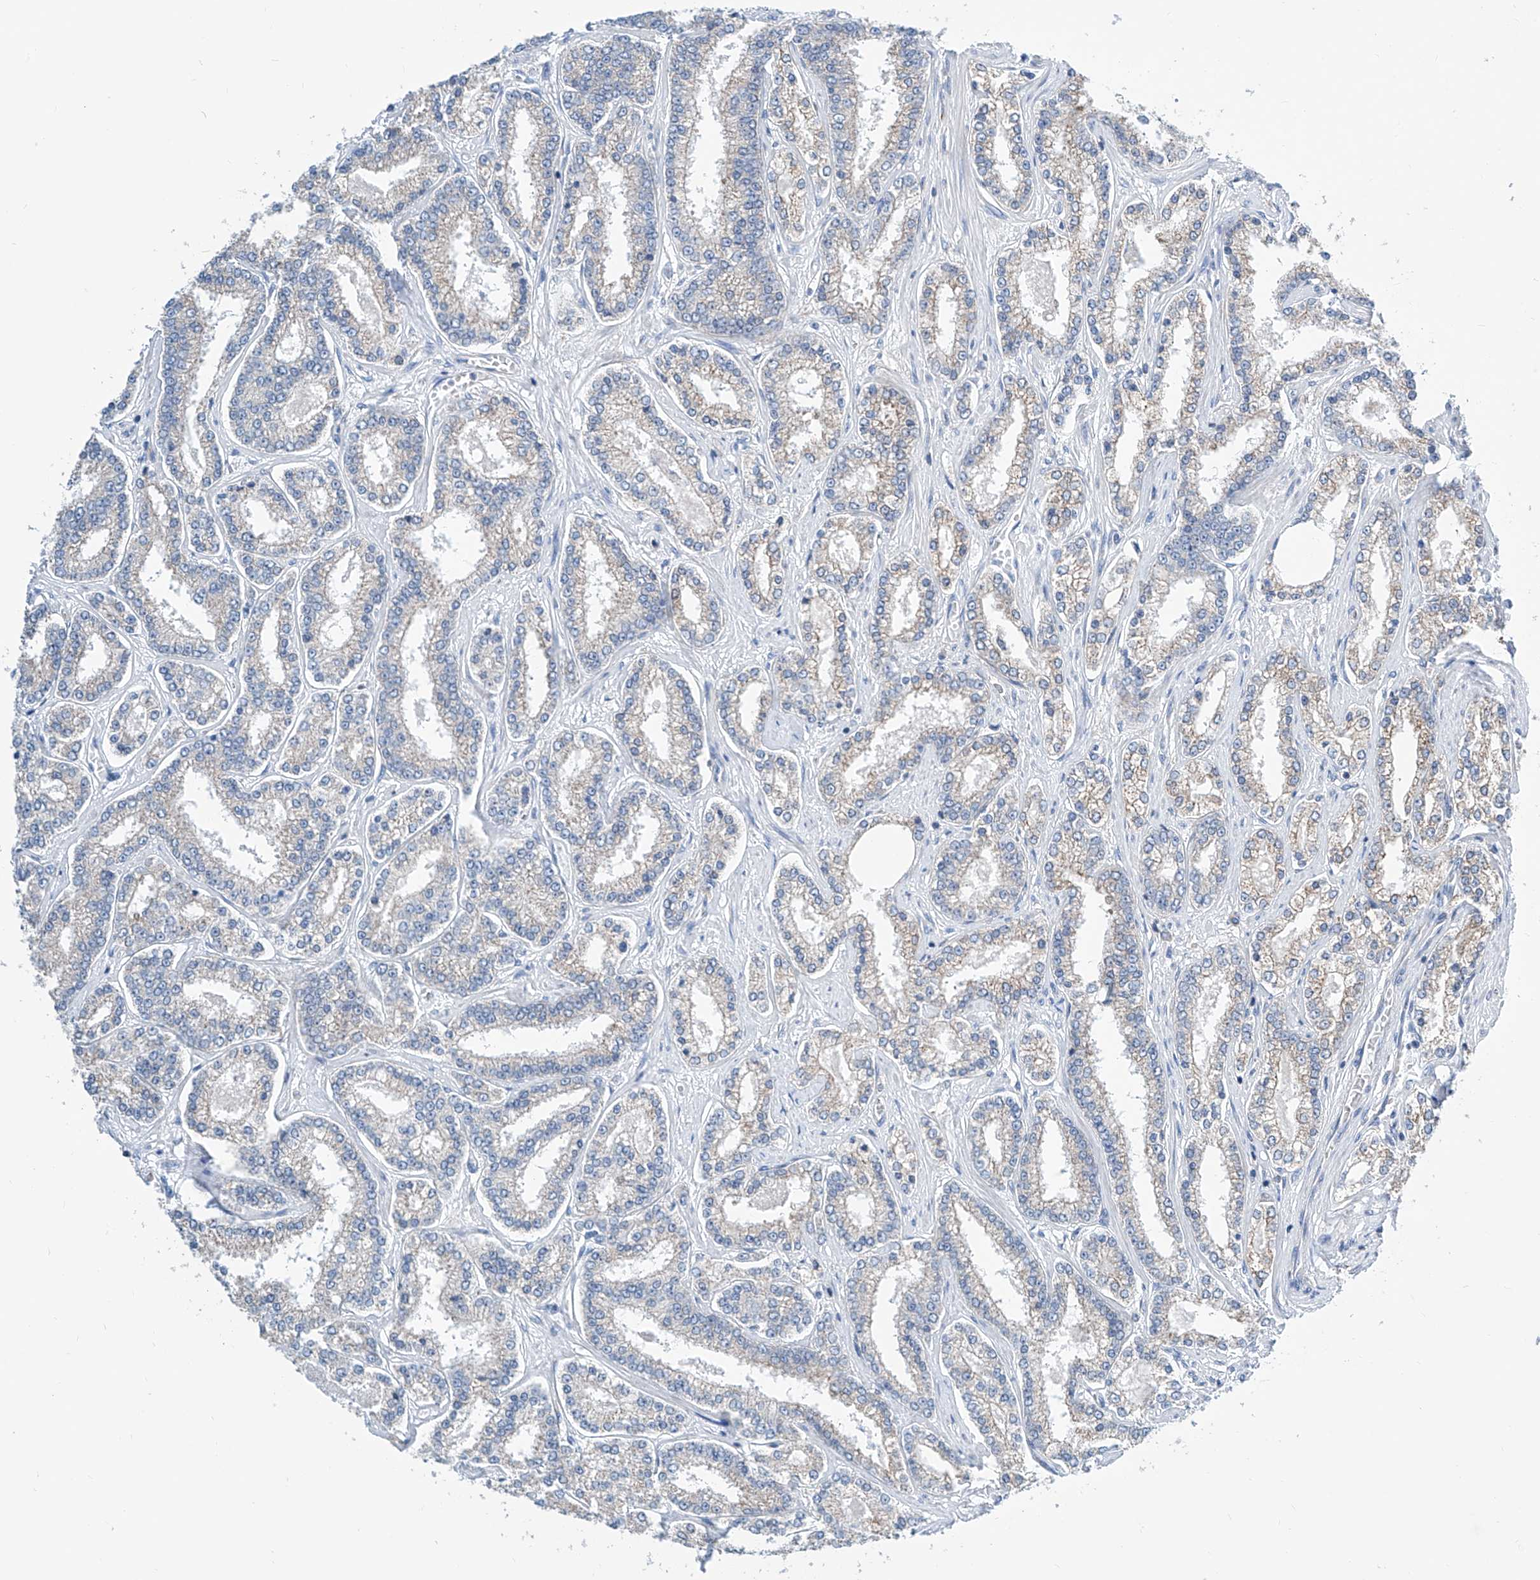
{"staining": {"intensity": "negative", "quantity": "none", "location": "none"}, "tissue": "prostate cancer", "cell_type": "Tumor cells", "image_type": "cancer", "snomed": [{"axis": "morphology", "description": "Normal tissue, NOS"}, {"axis": "morphology", "description": "Adenocarcinoma, High grade"}, {"axis": "topography", "description": "Prostate"}], "caption": "An immunohistochemistry photomicrograph of high-grade adenocarcinoma (prostate) is shown. There is no staining in tumor cells of high-grade adenocarcinoma (prostate).", "gene": "MAD2L1", "patient": {"sex": "male", "age": 83}}